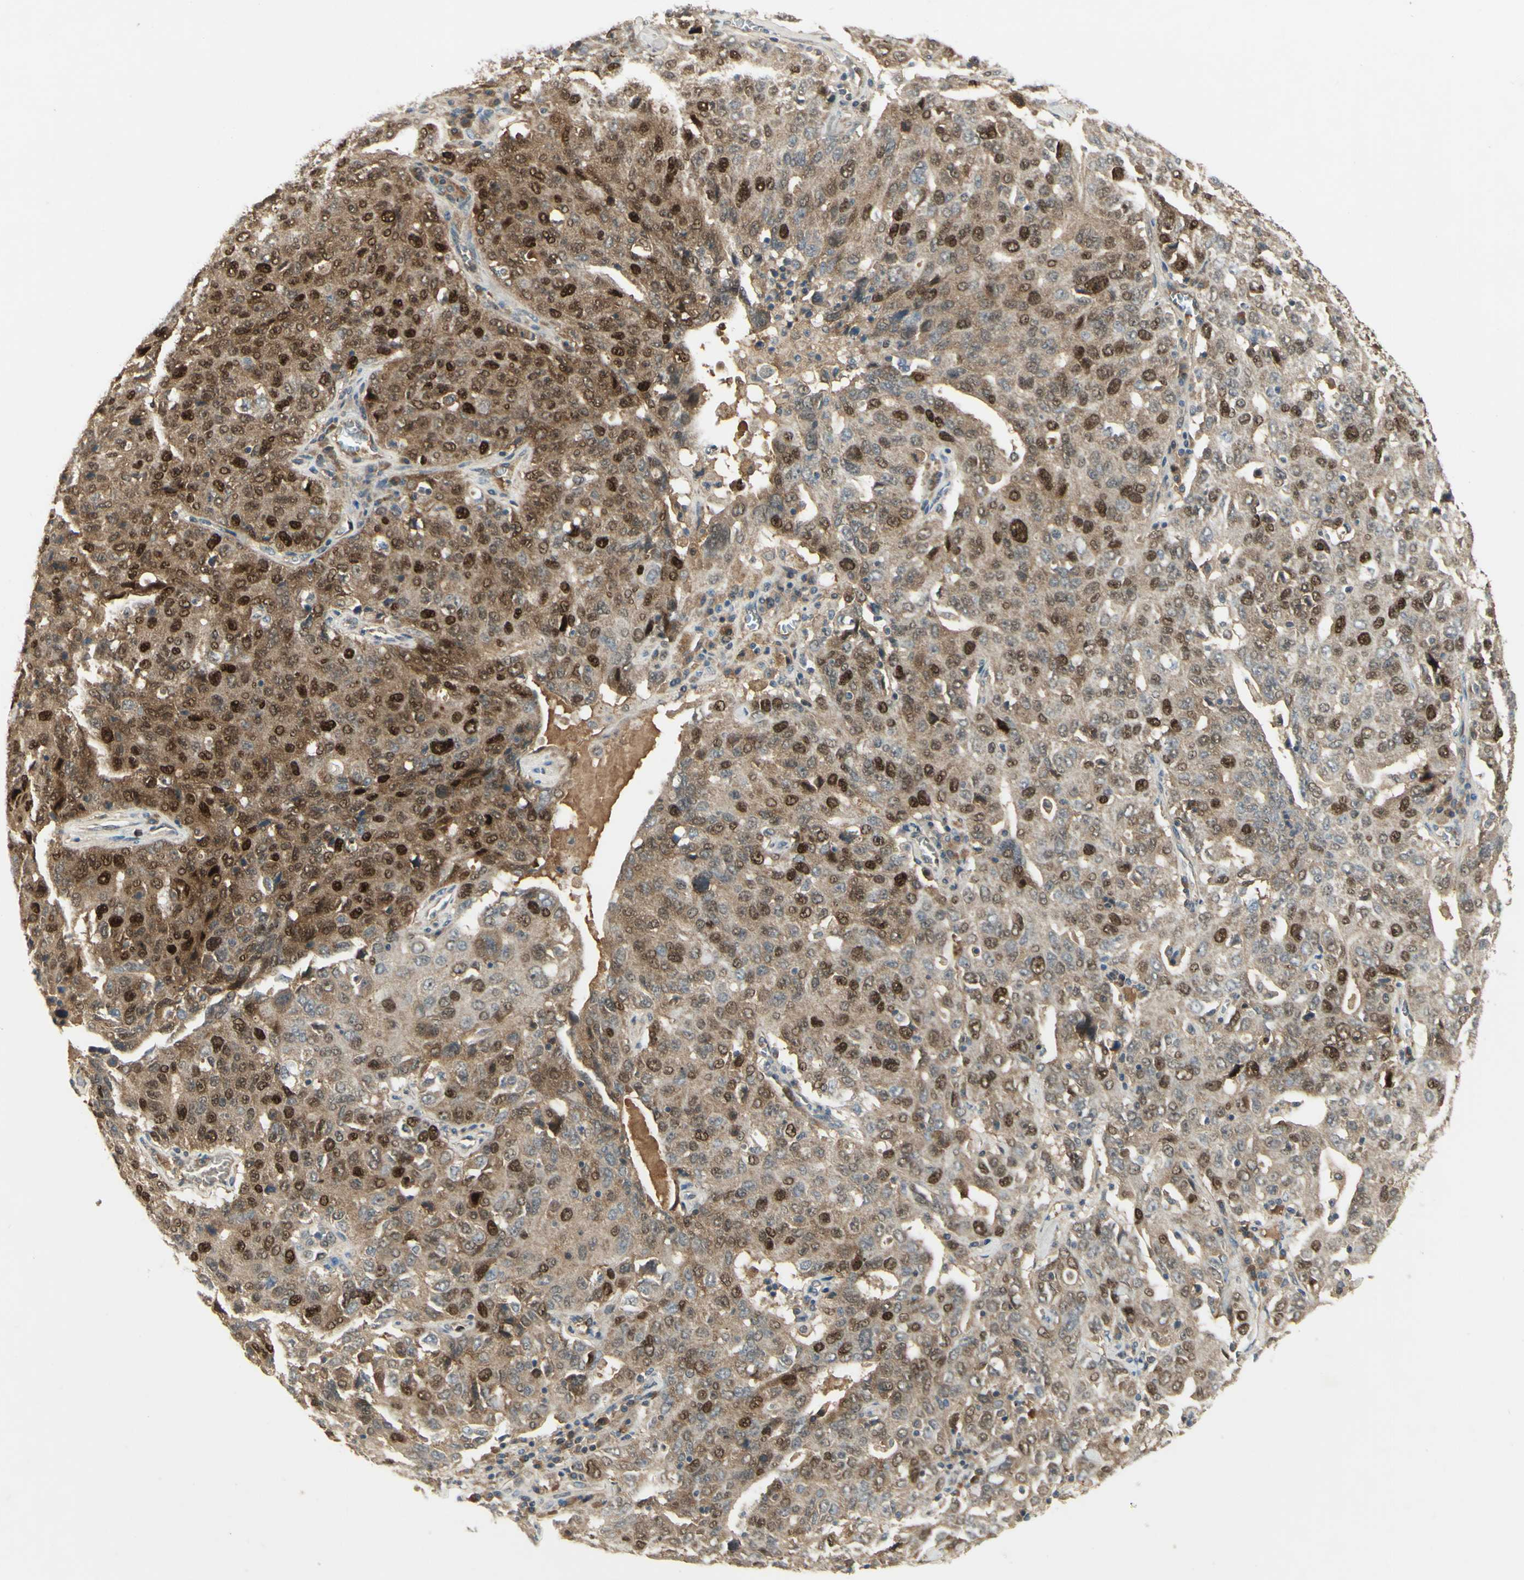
{"staining": {"intensity": "strong", "quantity": "25%-75%", "location": "nuclear"}, "tissue": "ovarian cancer", "cell_type": "Tumor cells", "image_type": "cancer", "snomed": [{"axis": "morphology", "description": "Carcinoma, endometroid"}, {"axis": "topography", "description": "Ovary"}], "caption": "Strong nuclear protein positivity is appreciated in about 25%-75% of tumor cells in ovarian endometroid carcinoma. The protein is shown in brown color, while the nuclei are stained blue.", "gene": "RAD18", "patient": {"sex": "female", "age": 62}}